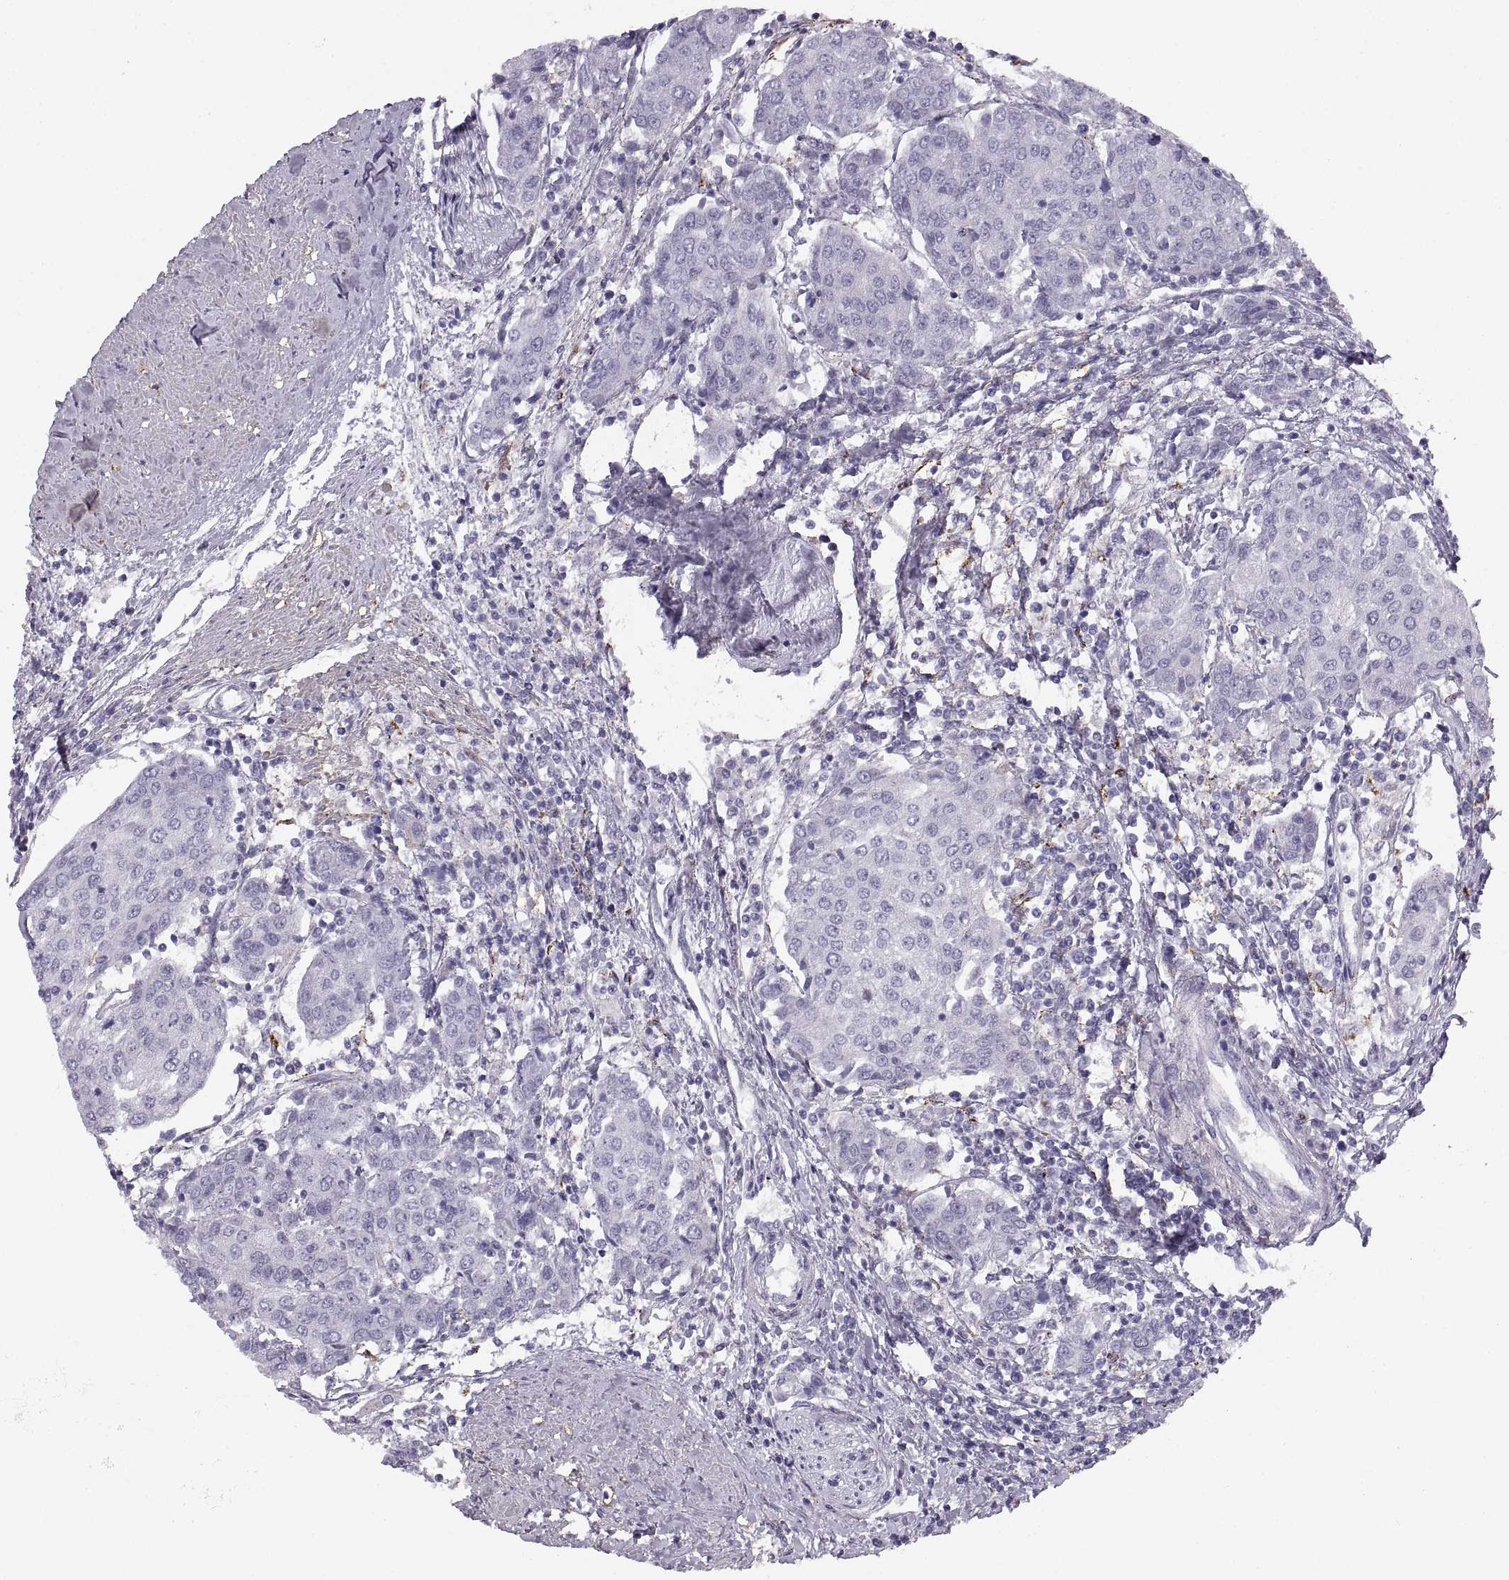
{"staining": {"intensity": "negative", "quantity": "none", "location": "none"}, "tissue": "urothelial cancer", "cell_type": "Tumor cells", "image_type": "cancer", "snomed": [{"axis": "morphology", "description": "Urothelial carcinoma, High grade"}, {"axis": "topography", "description": "Urinary bladder"}], "caption": "Human urothelial cancer stained for a protein using immunohistochemistry (IHC) reveals no positivity in tumor cells.", "gene": "COL9A3", "patient": {"sex": "female", "age": 85}}